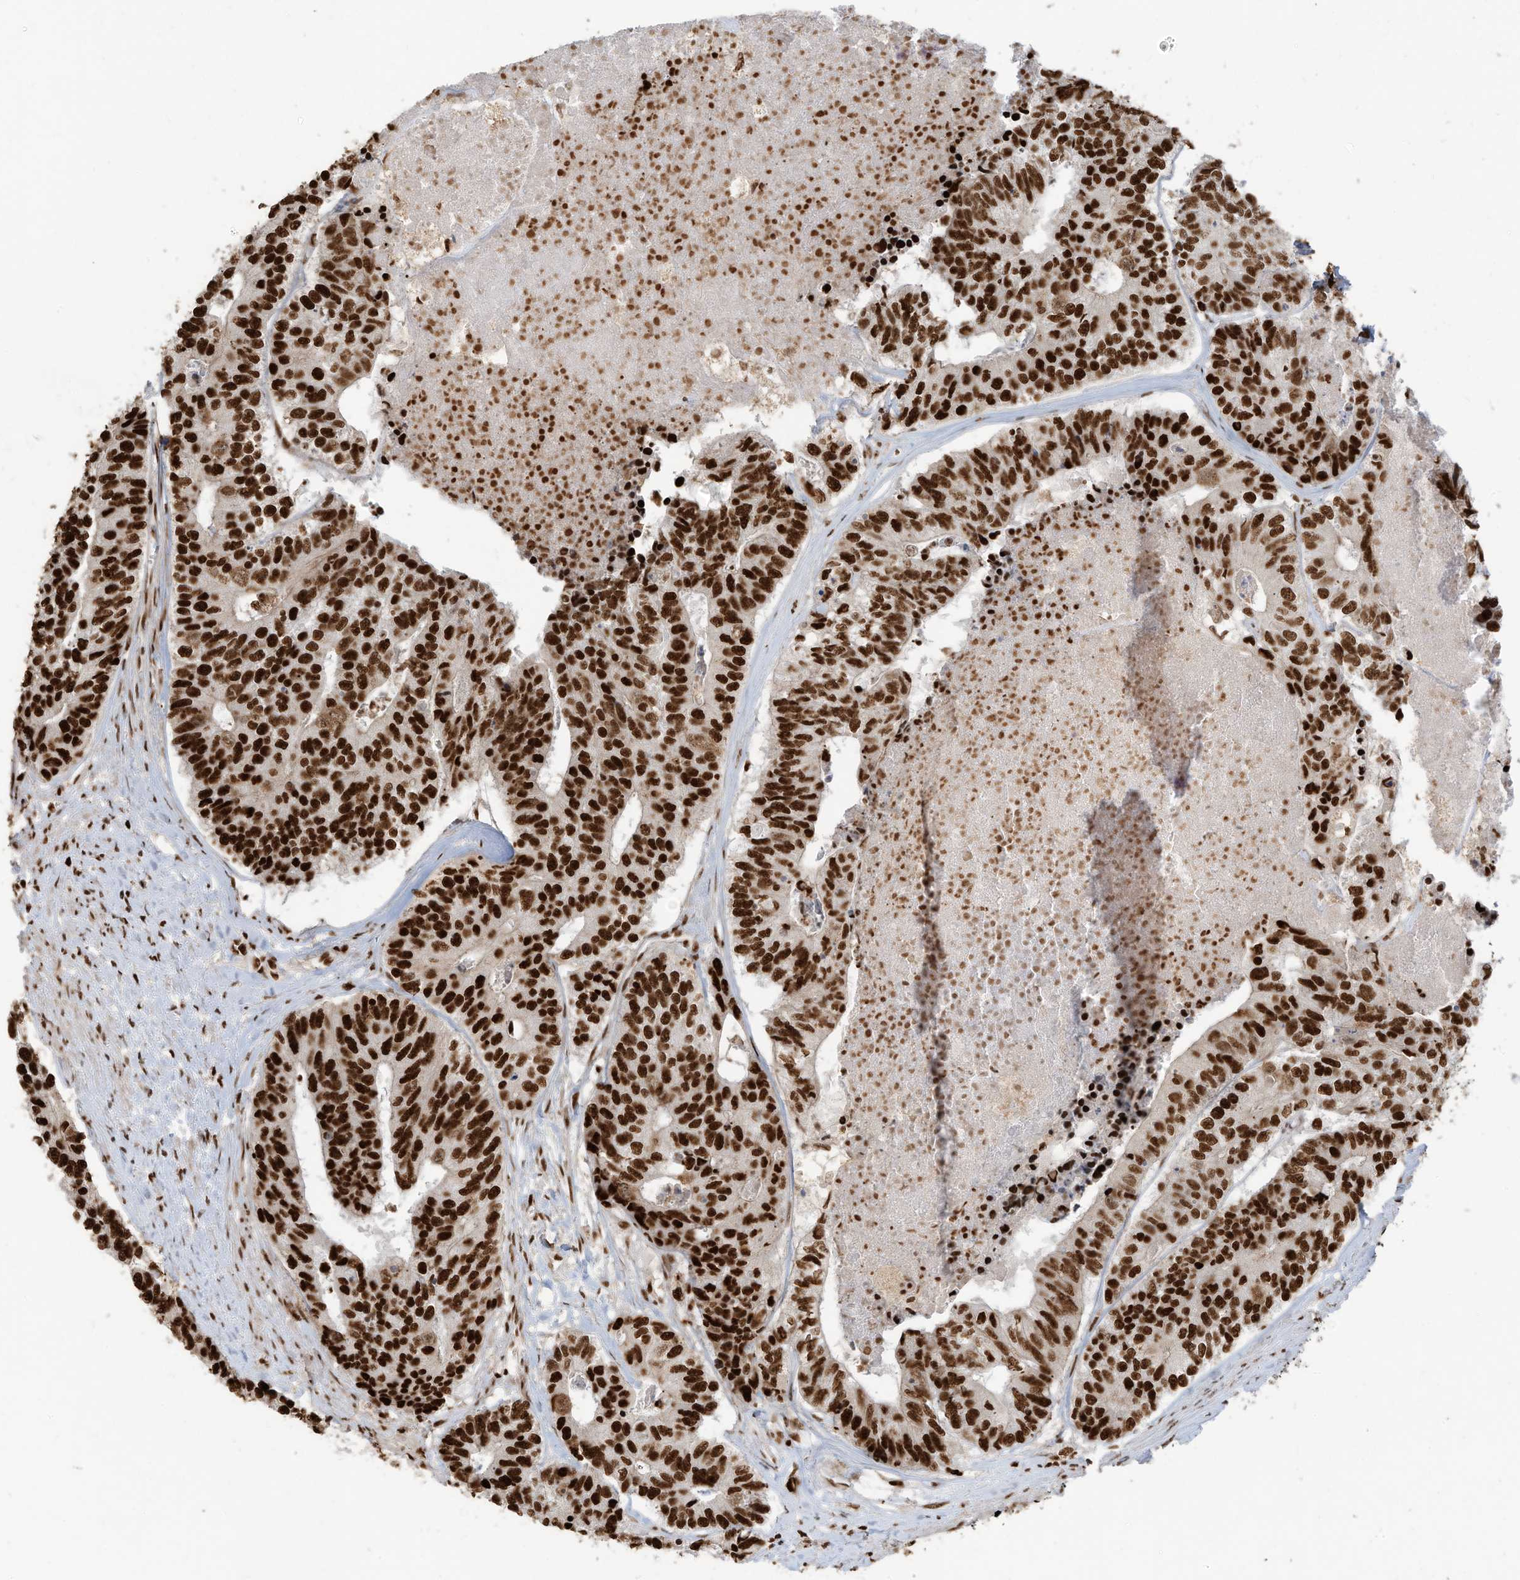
{"staining": {"intensity": "strong", "quantity": ">75%", "location": "nuclear"}, "tissue": "colorectal cancer", "cell_type": "Tumor cells", "image_type": "cancer", "snomed": [{"axis": "morphology", "description": "Adenocarcinoma, NOS"}, {"axis": "topography", "description": "Colon"}], "caption": "This micrograph displays adenocarcinoma (colorectal) stained with immunohistochemistry (IHC) to label a protein in brown. The nuclear of tumor cells show strong positivity for the protein. Nuclei are counter-stained blue.", "gene": "SAMD15", "patient": {"sex": "female", "age": 67}}